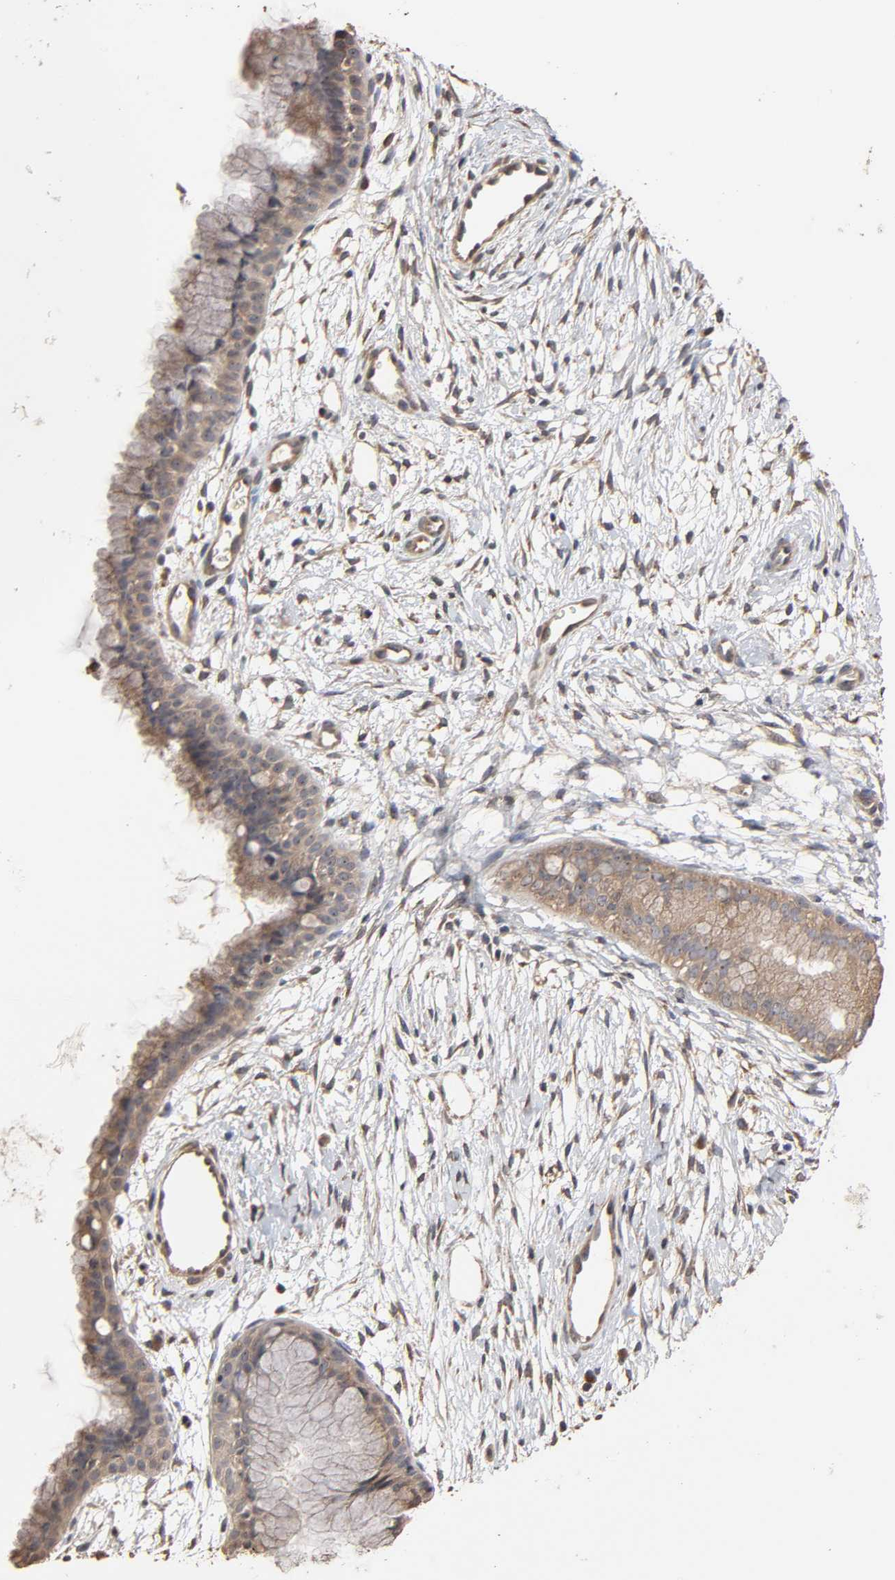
{"staining": {"intensity": "weak", "quantity": ">75%", "location": "cytoplasmic/membranous"}, "tissue": "cervix", "cell_type": "Glandular cells", "image_type": "normal", "snomed": [{"axis": "morphology", "description": "Normal tissue, NOS"}, {"axis": "topography", "description": "Cervix"}], "caption": "Immunohistochemical staining of normal cervix exhibits >75% levels of weak cytoplasmic/membranous protein expression in about >75% of glandular cells. (DAB (3,3'-diaminobenzidine) = brown stain, brightfield microscopy at high magnification).", "gene": "ARHGEF7", "patient": {"sex": "female", "age": 39}}